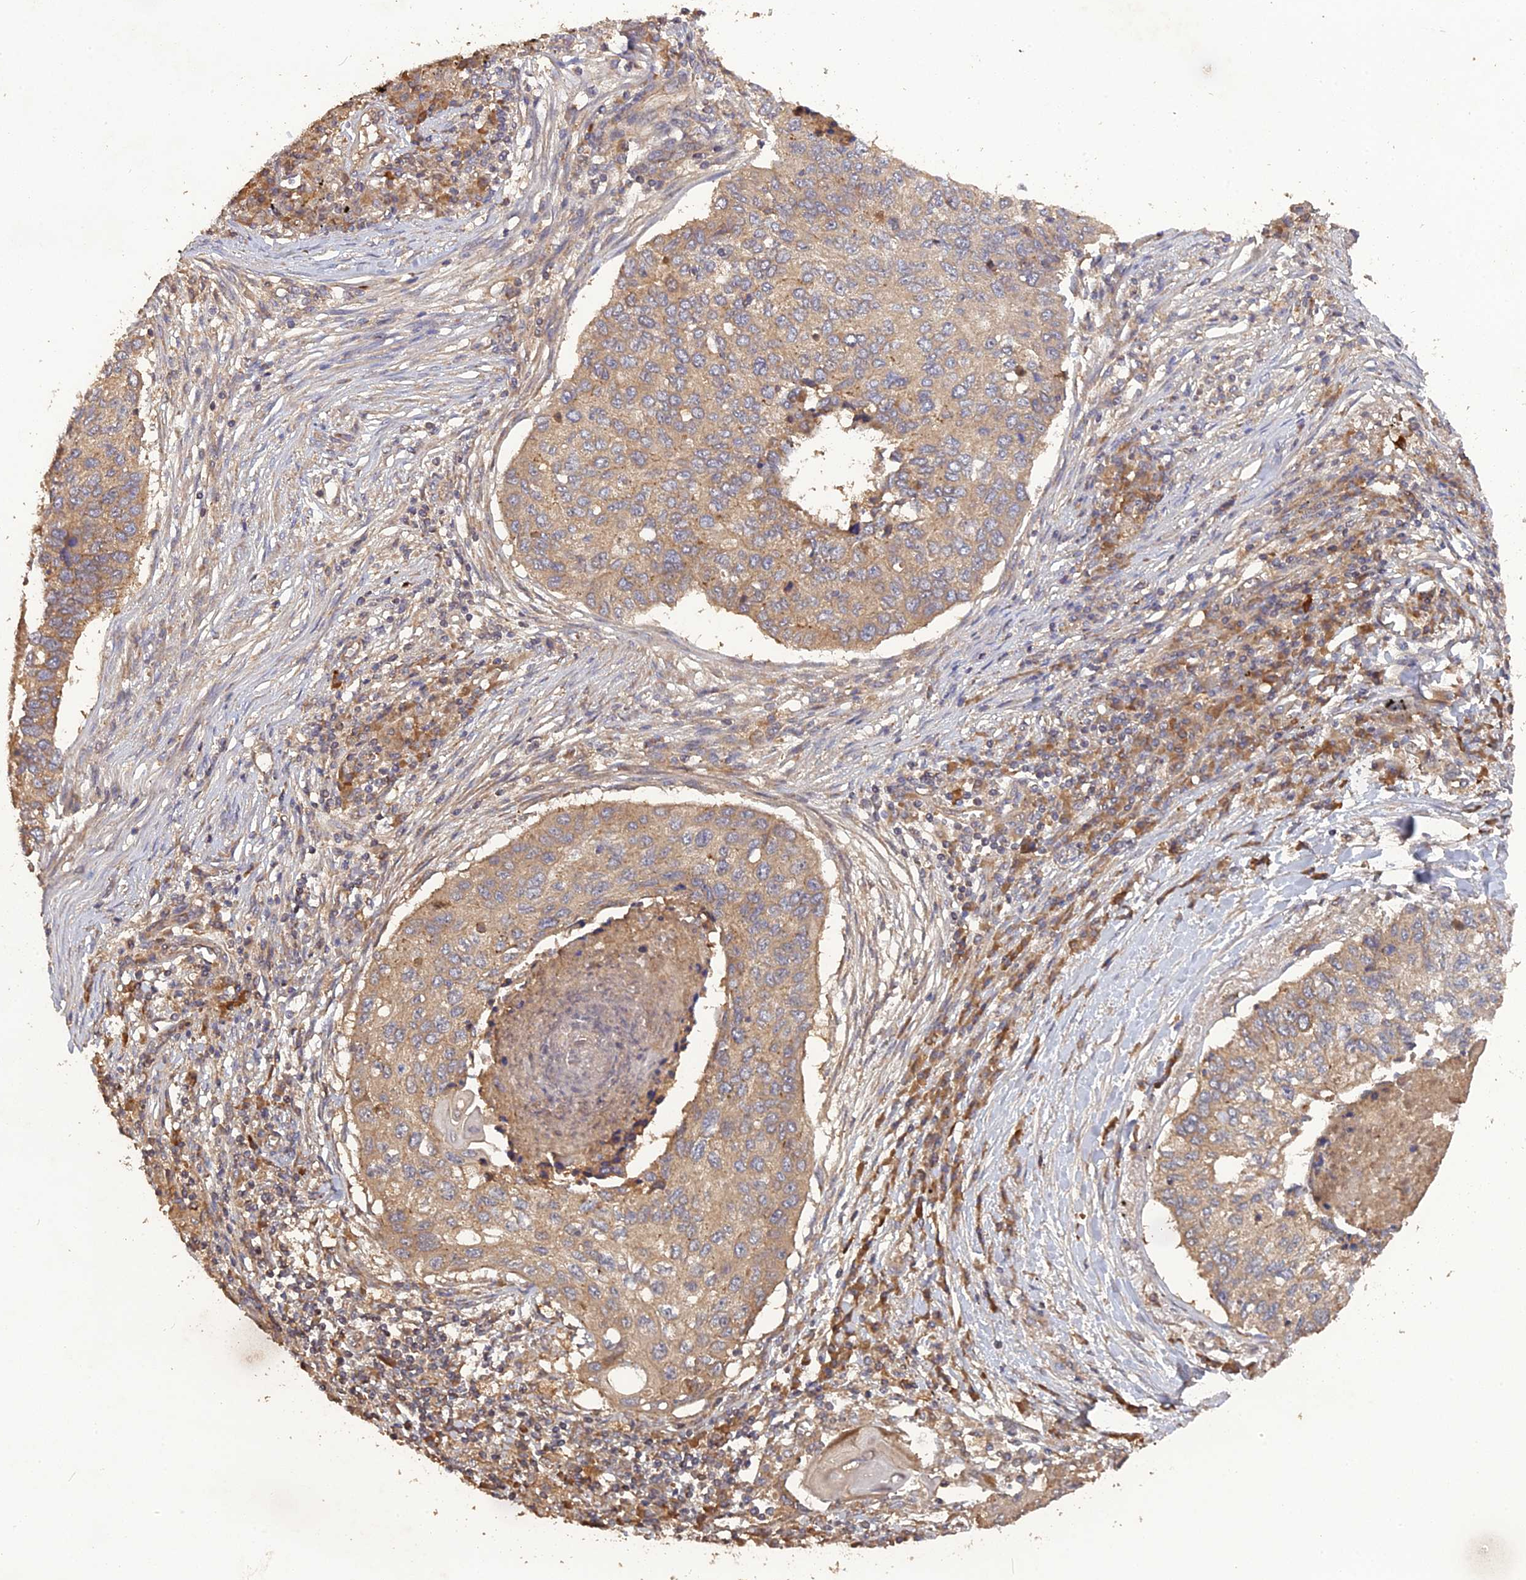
{"staining": {"intensity": "weak", "quantity": "25%-75%", "location": "cytoplasmic/membranous"}, "tissue": "lung cancer", "cell_type": "Tumor cells", "image_type": "cancer", "snomed": [{"axis": "morphology", "description": "Squamous cell carcinoma, NOS"}, {"axis": "topography", "description": "Lung"}], "caption": "Lung cancer (squamous cell carcinoma) stained for a protein (brown) exhibits weak cytoplasmic/membranous positive staining in about 25%-75% of tumor cells.", "gene": "ARHGAP40", "patient": {"sex": "female", "age": 63}}